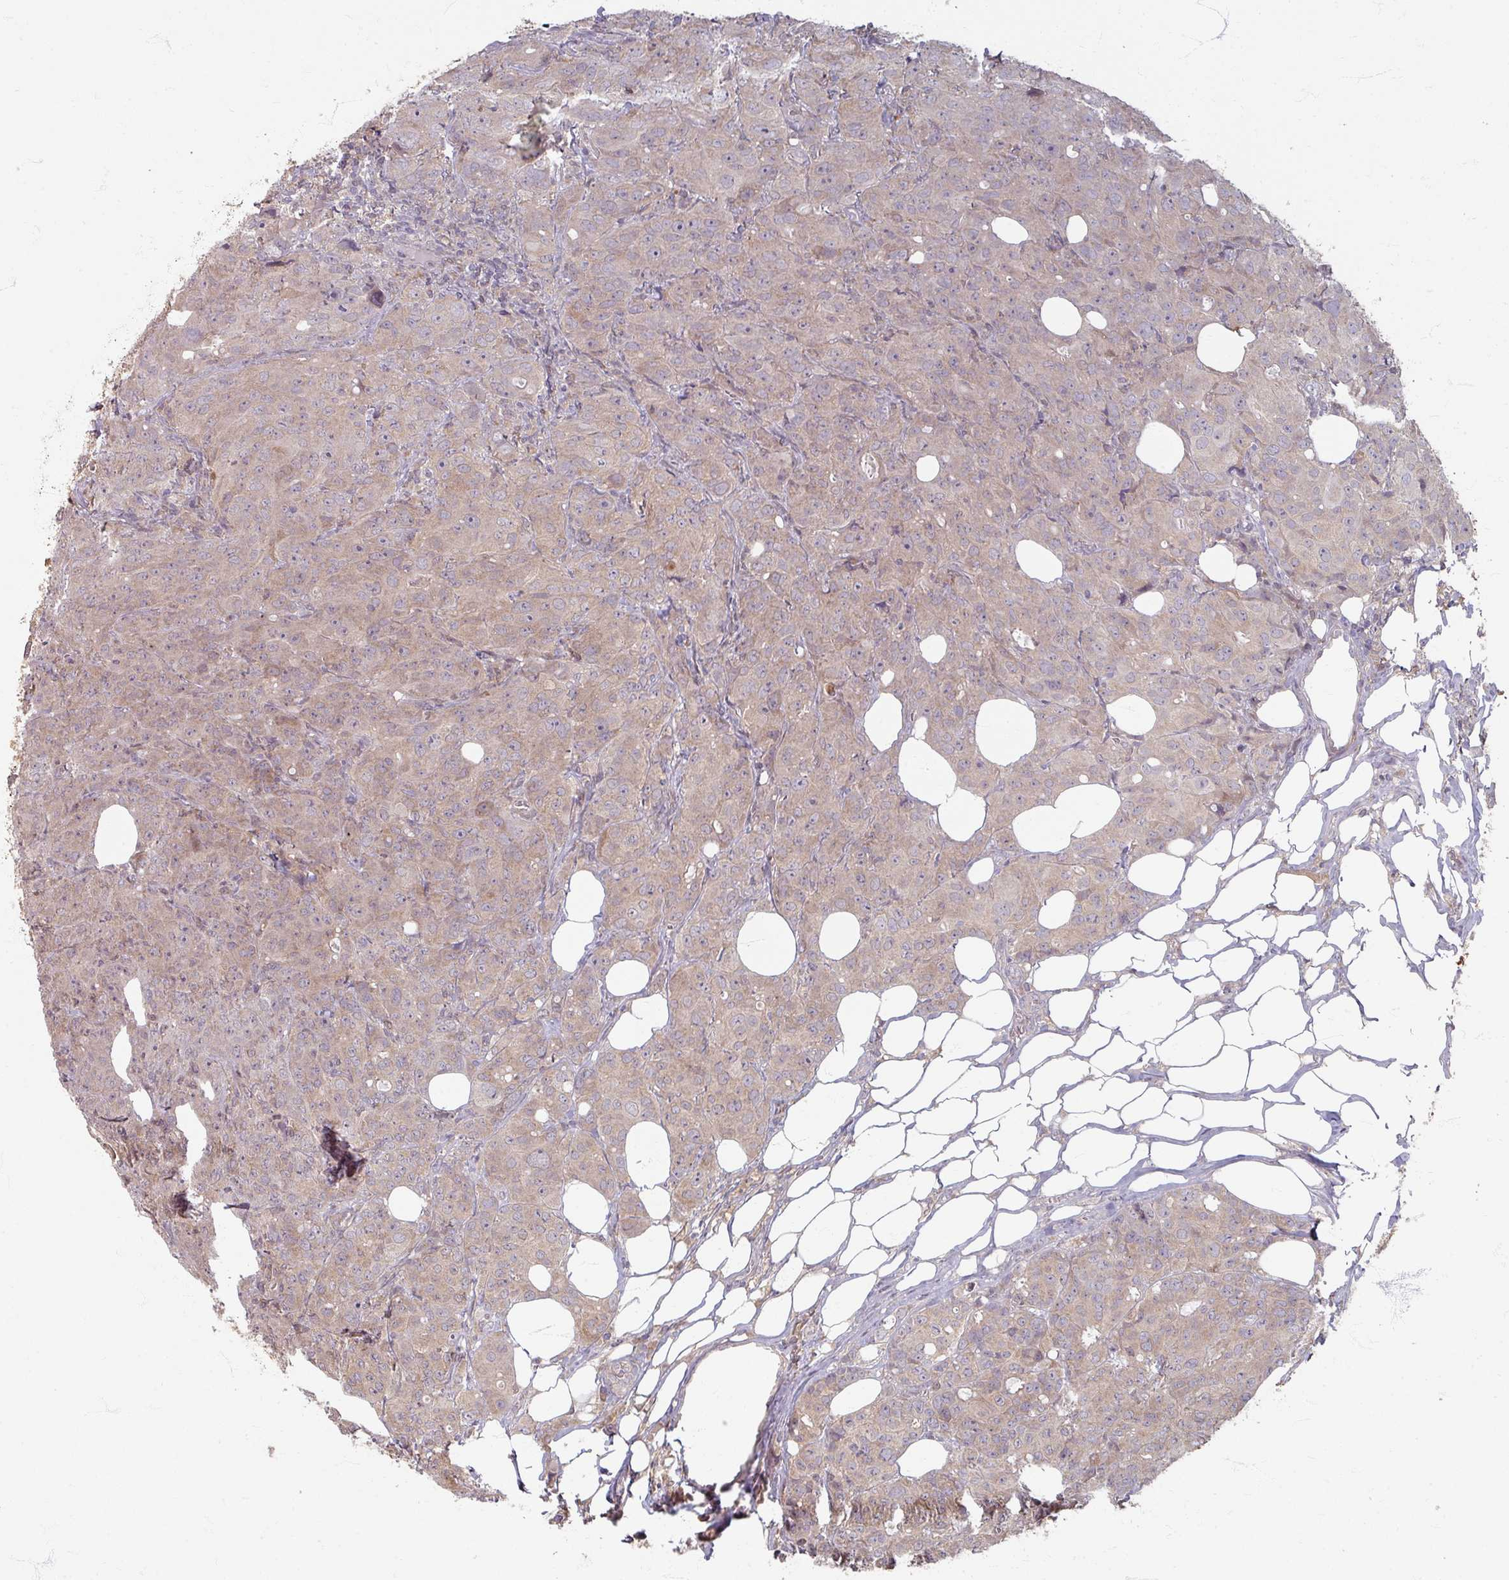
{"staining": {"intensity": "weak", "quantity": "25%-75%", "location": "cytoplasmic/membranous"}, "tissue": "breast cancer", "cell_type": "Tumor cells", "image_type": "cancer", "snomed": [{"axis": "morphology", "description": "Duct carcinoma"}, {"axis": "topography", "description": "Breast"}], "caption": "Immunohistochemistry staining of breast infiltrating ductal carcinoma, which reveals low levels of weak cytoplasmic/membranous positivity in approximately 25%-75% of tumor cells indicating weak cytoplasmic/membranous protein positivity. The staining was performed using DAB (brown) for protein detection and nuclei were counterstained in hematoxylin (blue).", "gene": "STAM", "patient": {"sex": "female", "age": 43}}